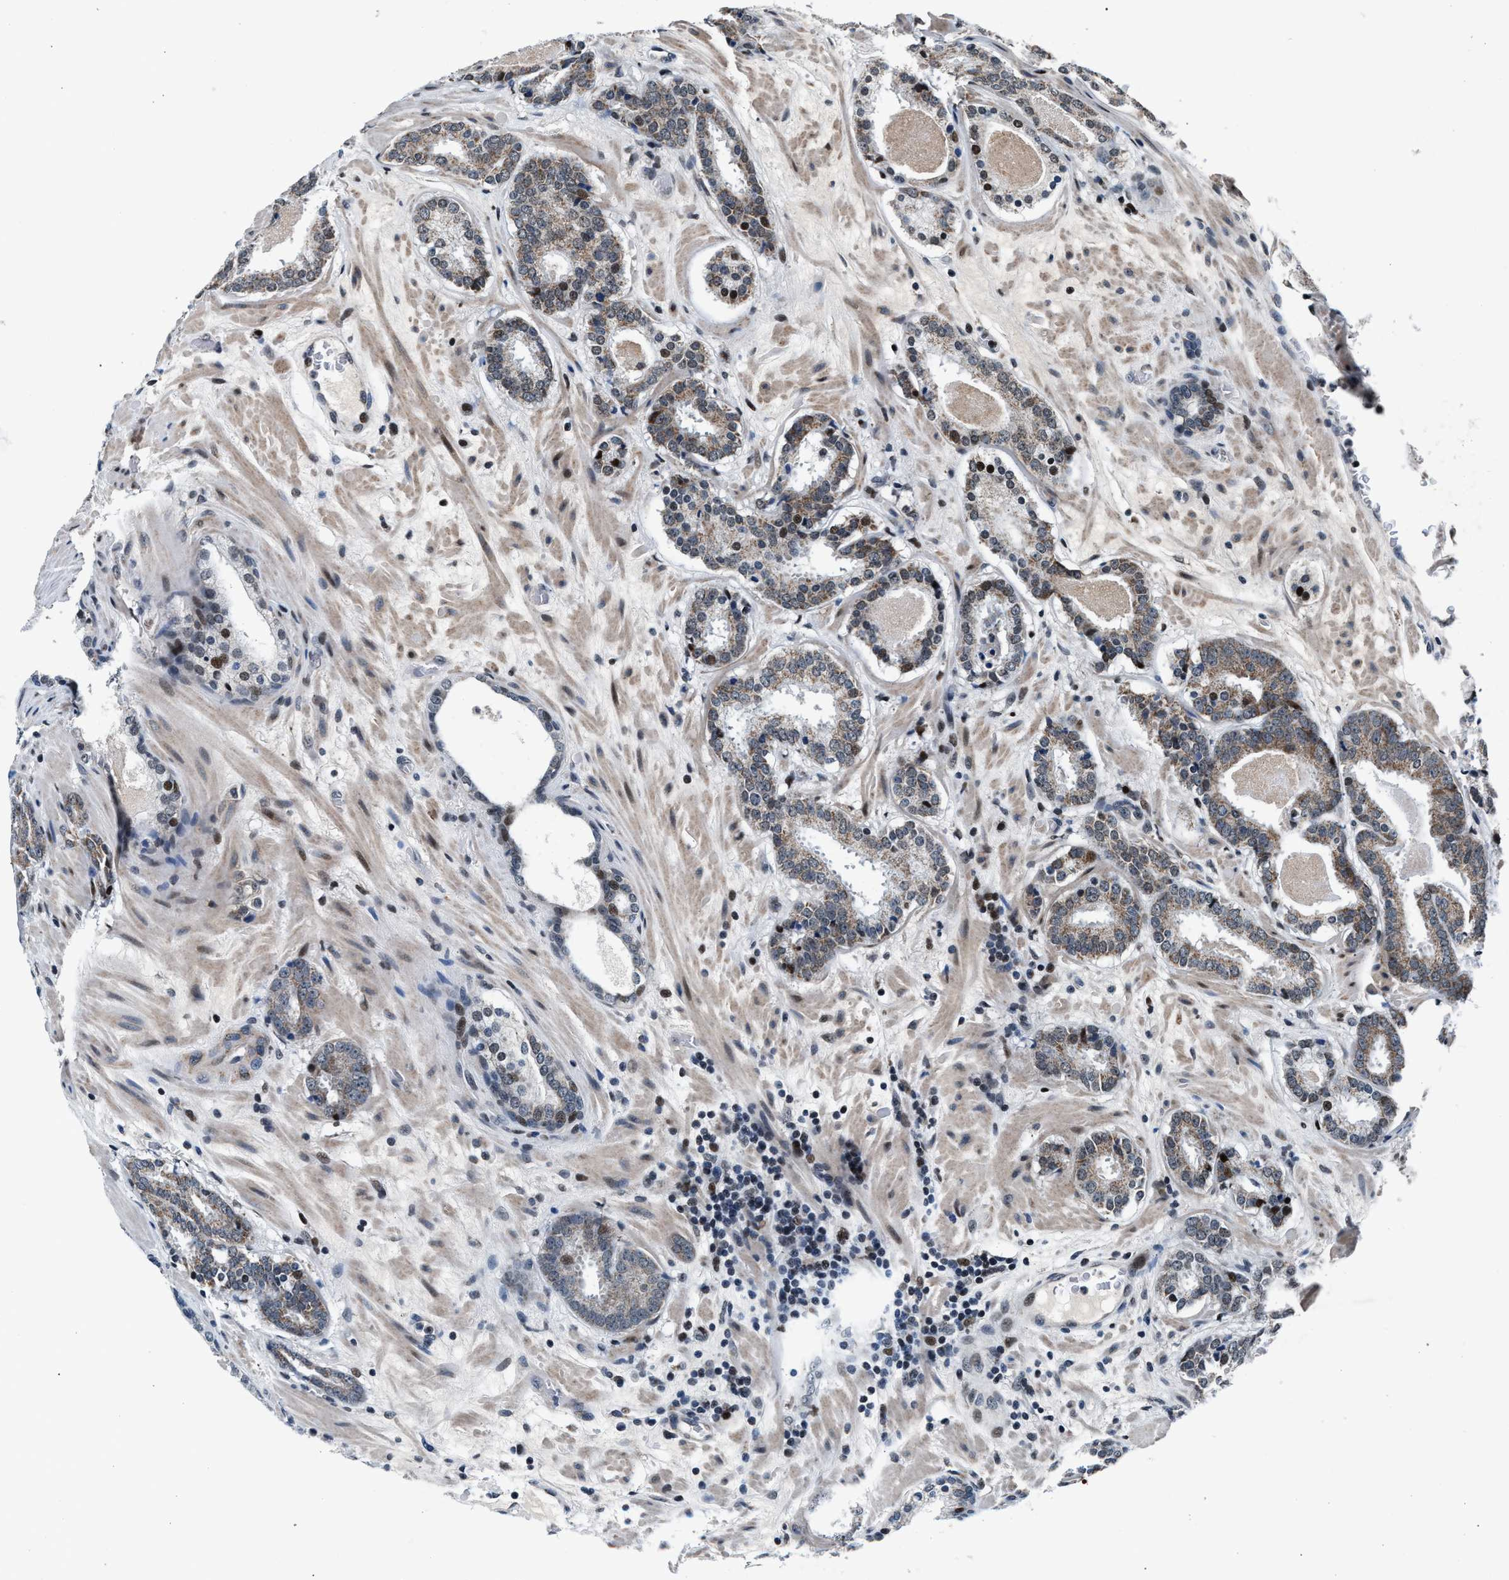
{"staining": {"intensity": "weak", "quantity": ">75%", "location": "cytoplasmic/membranous,nuclear"}, "tissue": "prostate cancer", "cell_type": "Tumor cells", "image_type": "cancer", "snomed": [{"axis": "morphology", "description": "Adenocarcinoma, Low grade"}, {"axis": "topography", "description": "Prostate"}], "caption": "The immunohistochemical stain highlights weak cytoplasmic/membranous and nuclear expression in tumor cells of prostate cancer (low-grade adenocarcinoma) tissue.", "gene": "PRRC2B", "patient": {"sex": "male", "age": 69}}